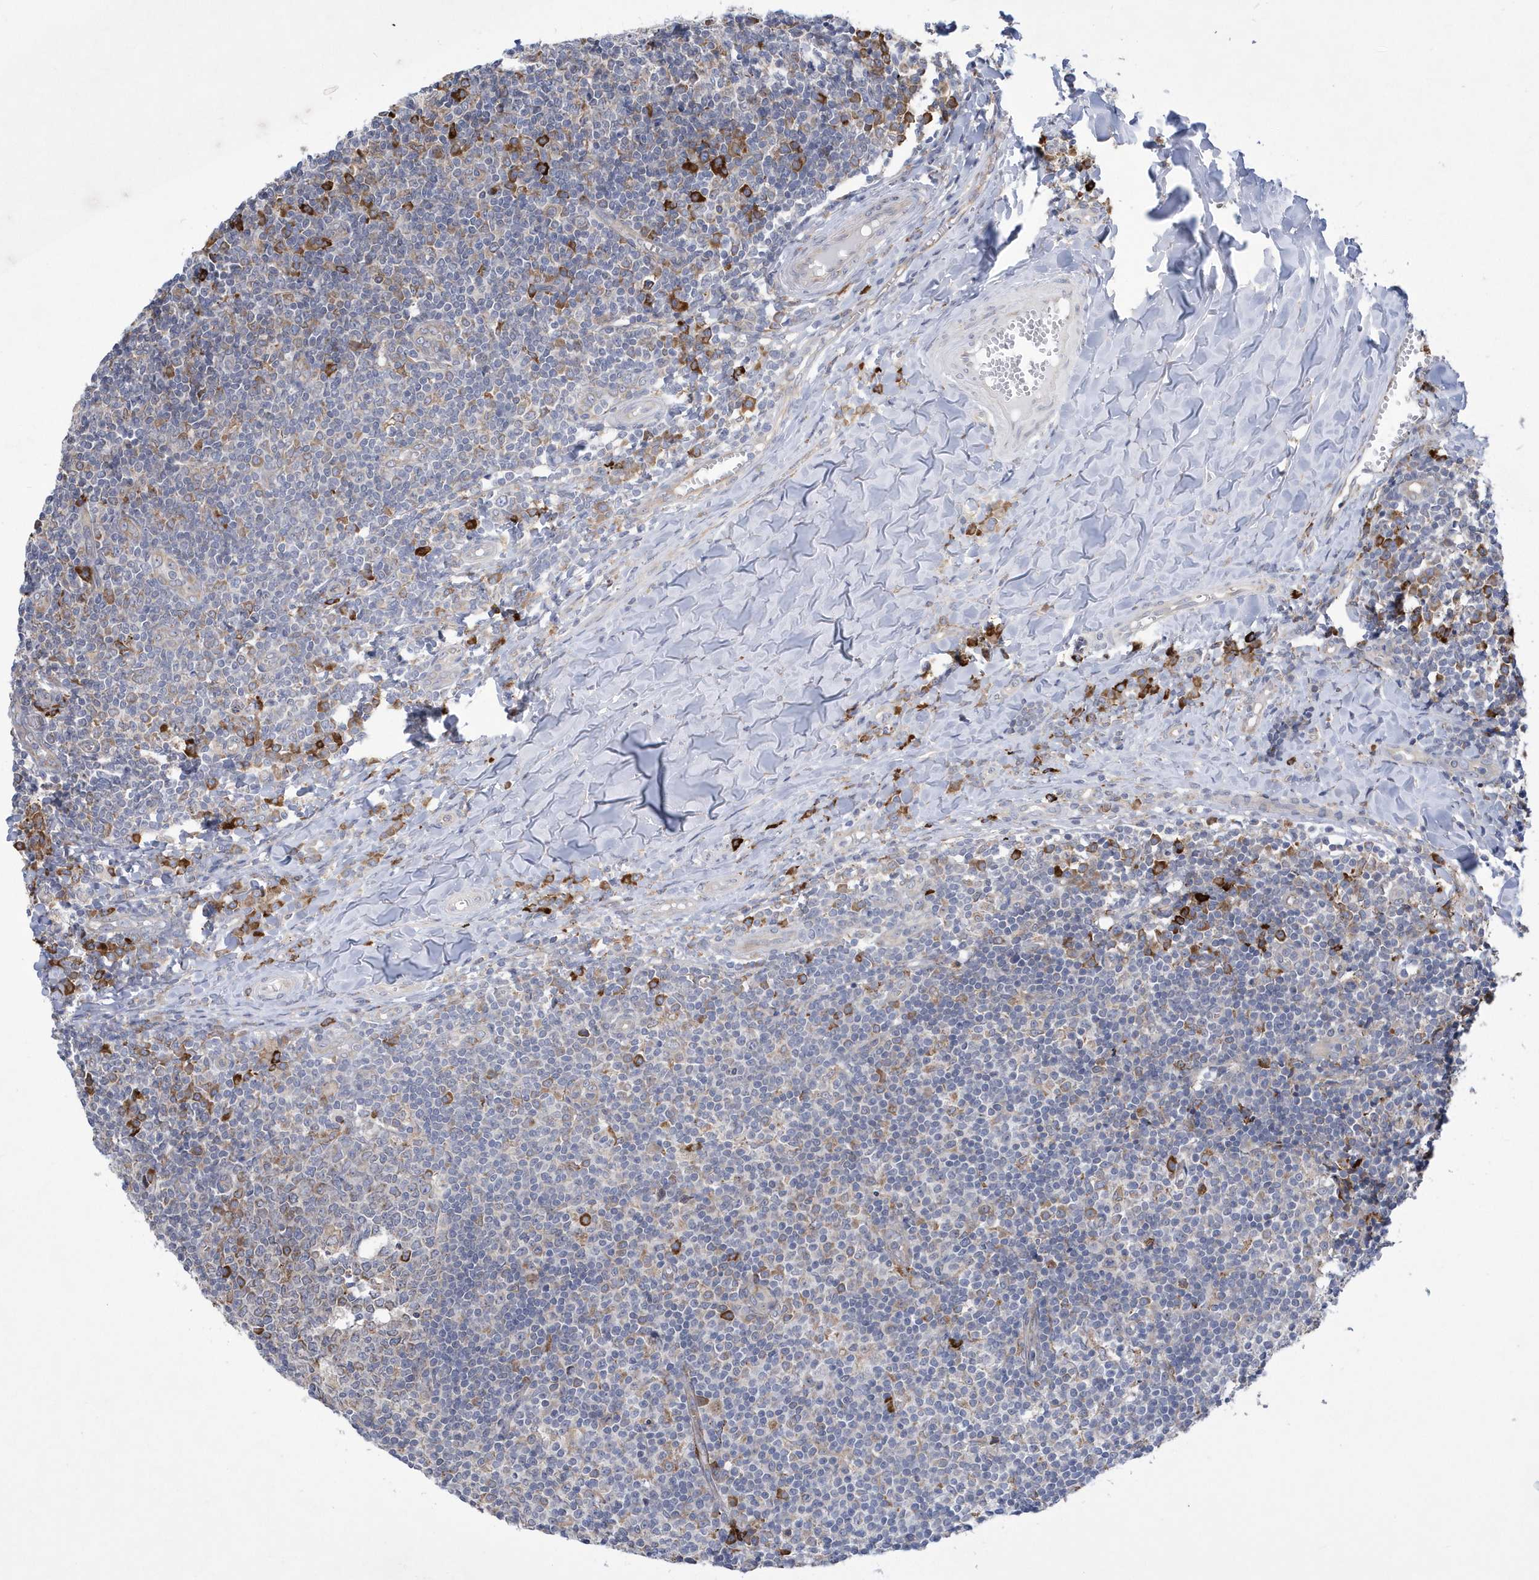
{"staining": {"intensity": "negative", "quantity": "none", "location": "none"}, "tissue": "tonsil", "cell_type": "Germinal center cells", "image_type": "normal", "snomed": [{"axis": "morphology", "description": "Normal tissue, NOS"}, {"axis": "topography", "description": "Tonsil"}], "caption": "A photomicrograph of tonsil stained for a protein reveals no brown staining in germinal center cells.", "gene": "MED31", "patient": {"sex": "female", "age": 19}}